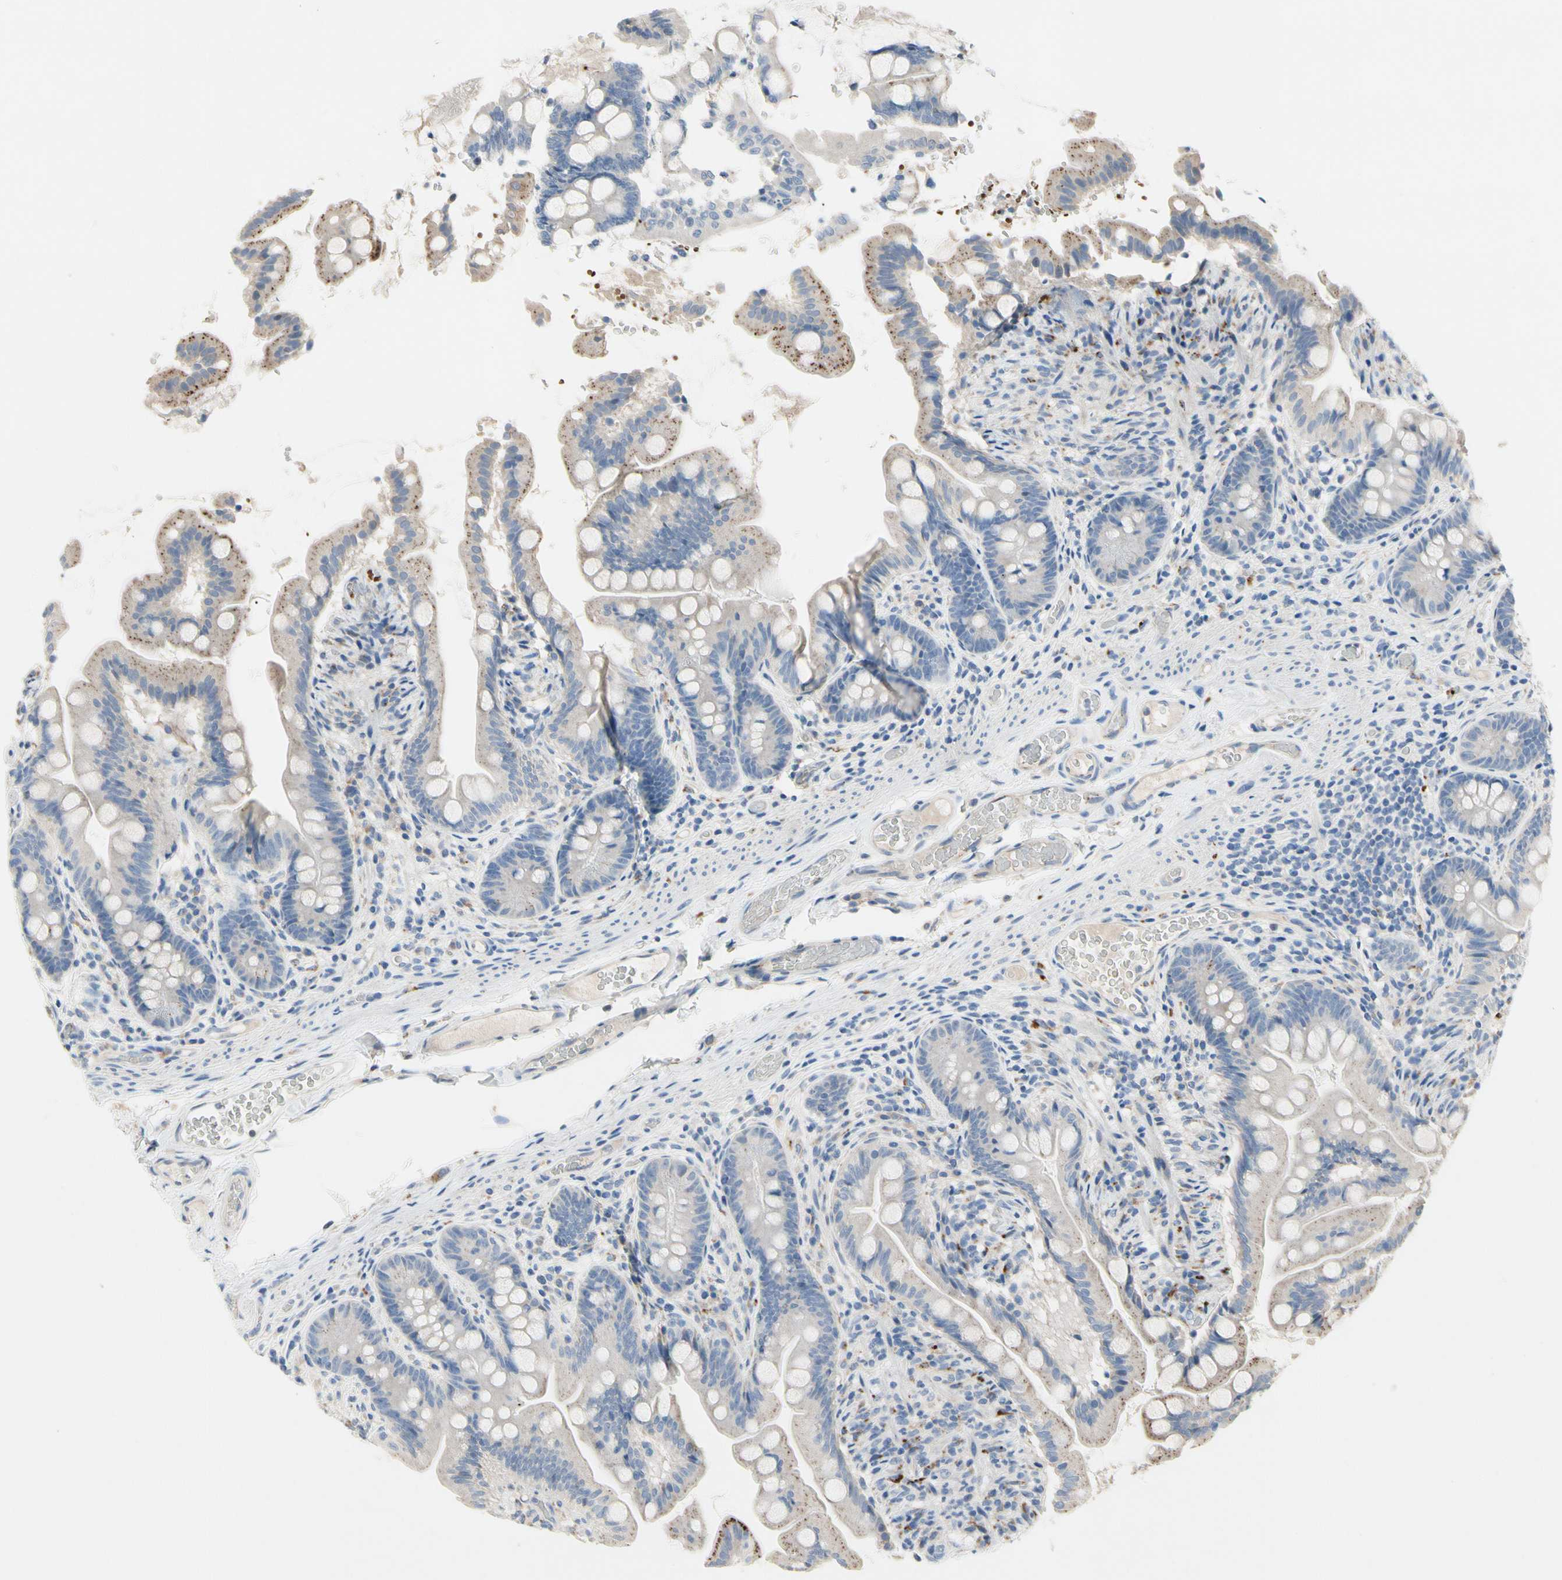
{"staining": {"intensity": "moderate", "quantity": "25%-75%", "location": "cytoplasmic/membranous"}, "tissue": "small intestine", "cell_type": "Glandular cells", "image_type": "normal", "snomed": [{"axis": "morphology", "description": "Normal tissue, NOS"}, {"axis": "topography", "description": "Small intestine"}], "caption": "Glandular cells reveal medium levels of moderate cytoplasmic/membranous positivity in approximately 25%-75% of cells in normal small intestine.", "gene": "RETSAT", "patient": {"sex": "female", "age": 56}}